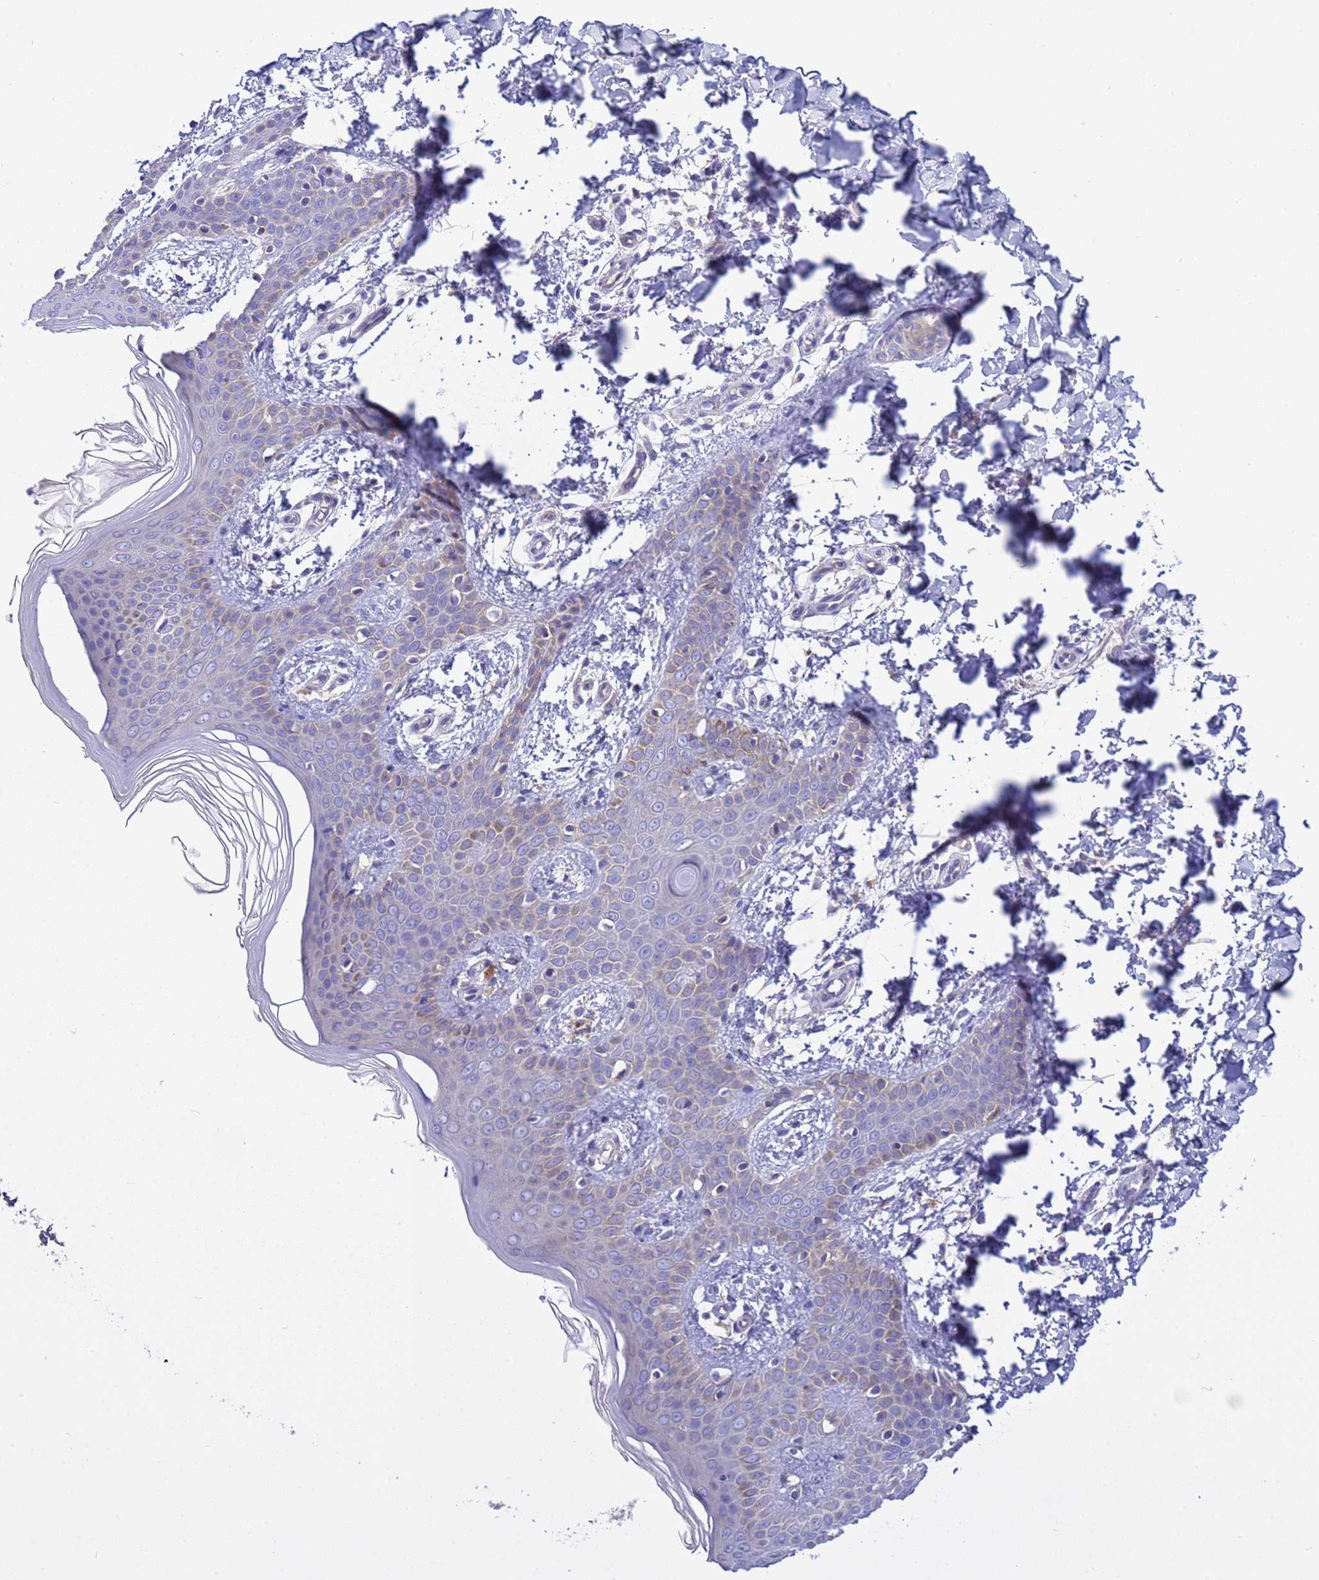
{"staining": {"intensity": "negative", "quantity": "none", "location": "none"}, "tissue": "skin", "cell_type": "Fibroblasts", "image_type": "normal", "snomed": [{"axis": "morphology", "description": "Normal tissue, NOS"}, {"axis": "topography", "description": "Skin"}], "caption": "The micrograph displays no significant staining in fibroblasts of skin.", "gene": "RC3H2", "patient": {"sex": "male", "age": 36}}